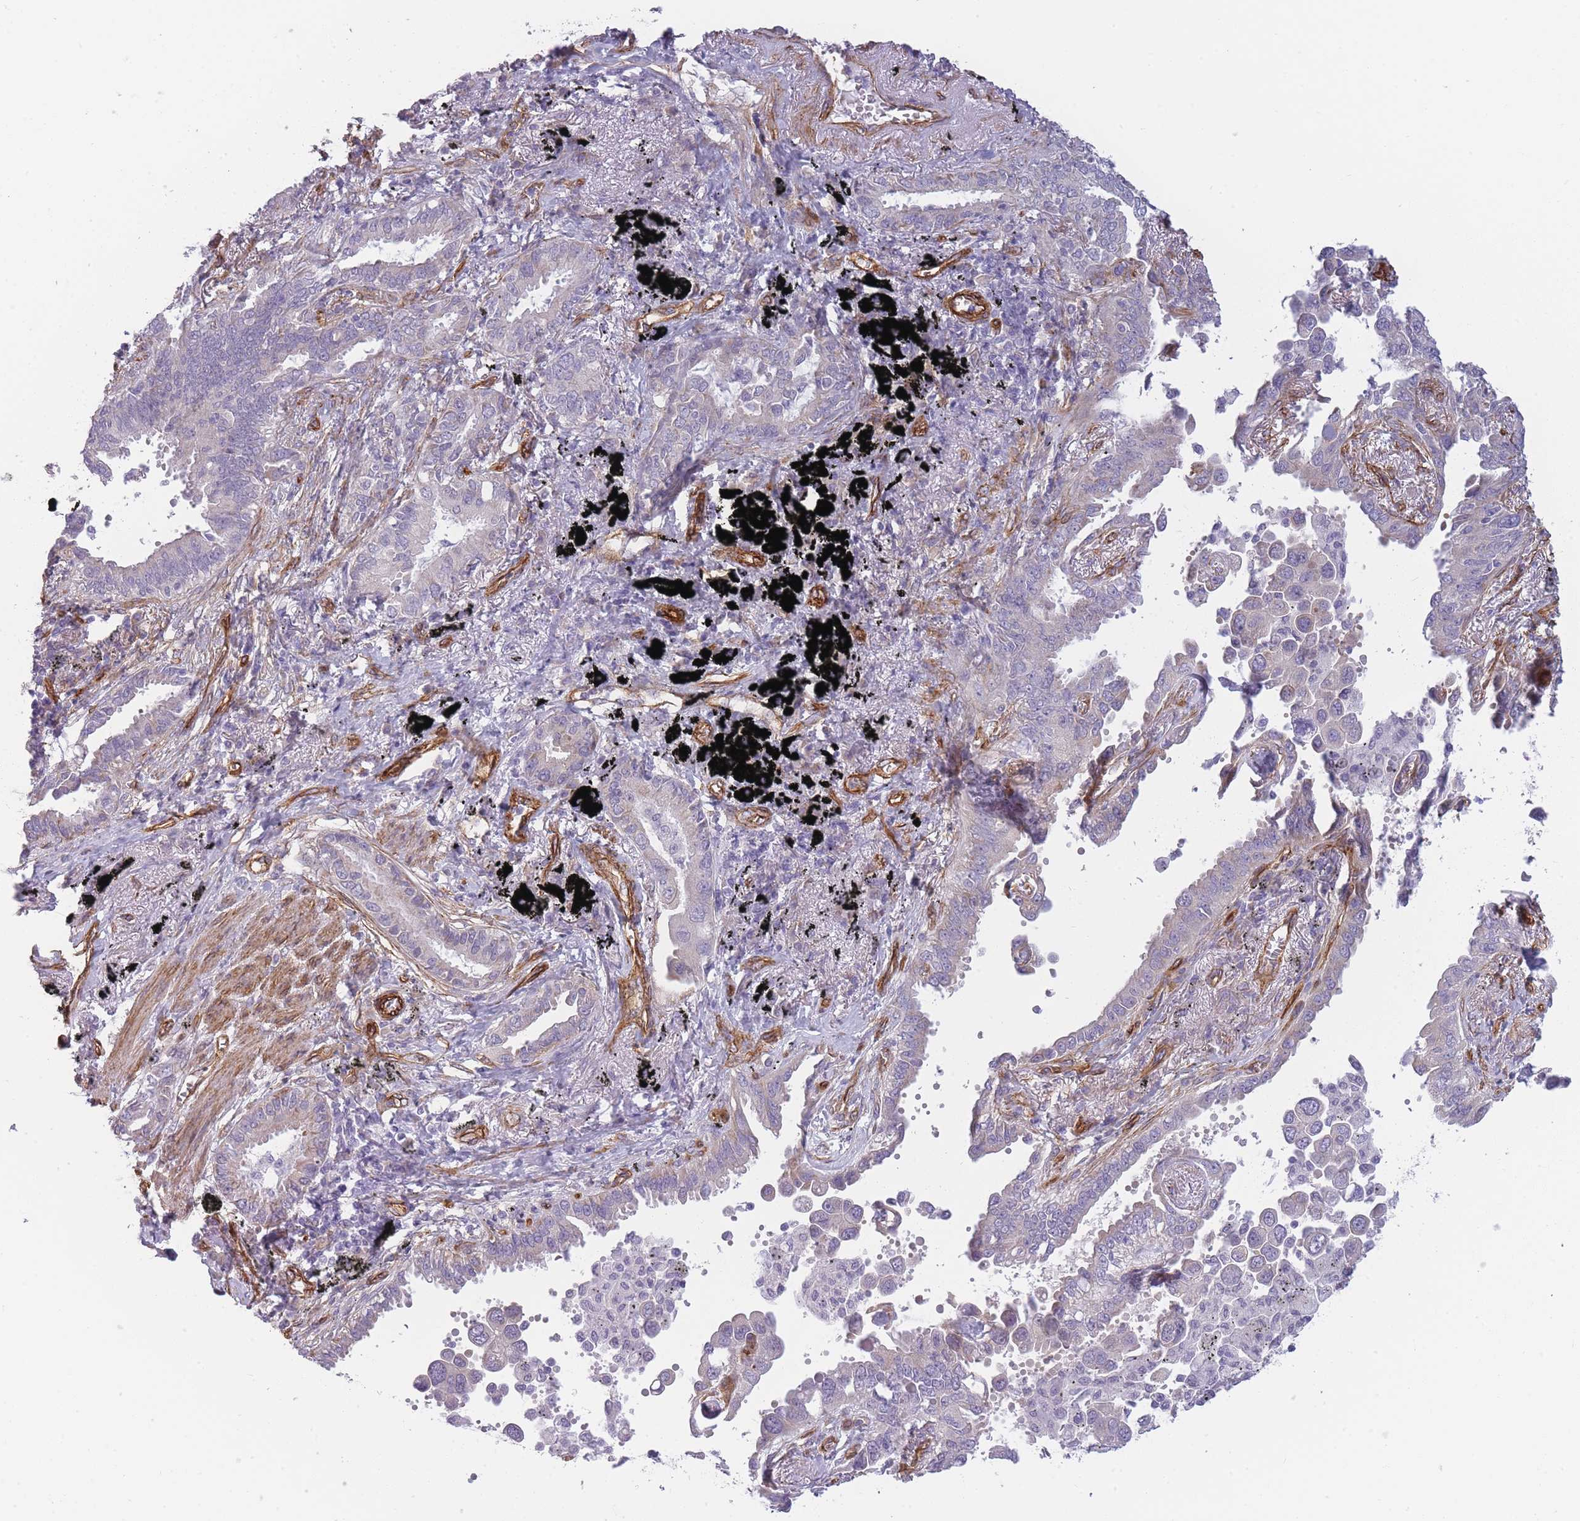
{"staining": {"intensity": "negative", "quantity": "none", "location": "none"}, "tissue": "lung cancer", "cell_type": "Tumor cells", "image_type": "cancer", "snomed": [{"axis": "morphology", "description": "Adenocarcinoma, NOS"}, {"axis": "topography", "description": "Lung"}], "caption": "There is no significant staining in tumor cells of lung cancer.", "gene": "OR6B3", "patient": {"sex": "male", "age": 67}}